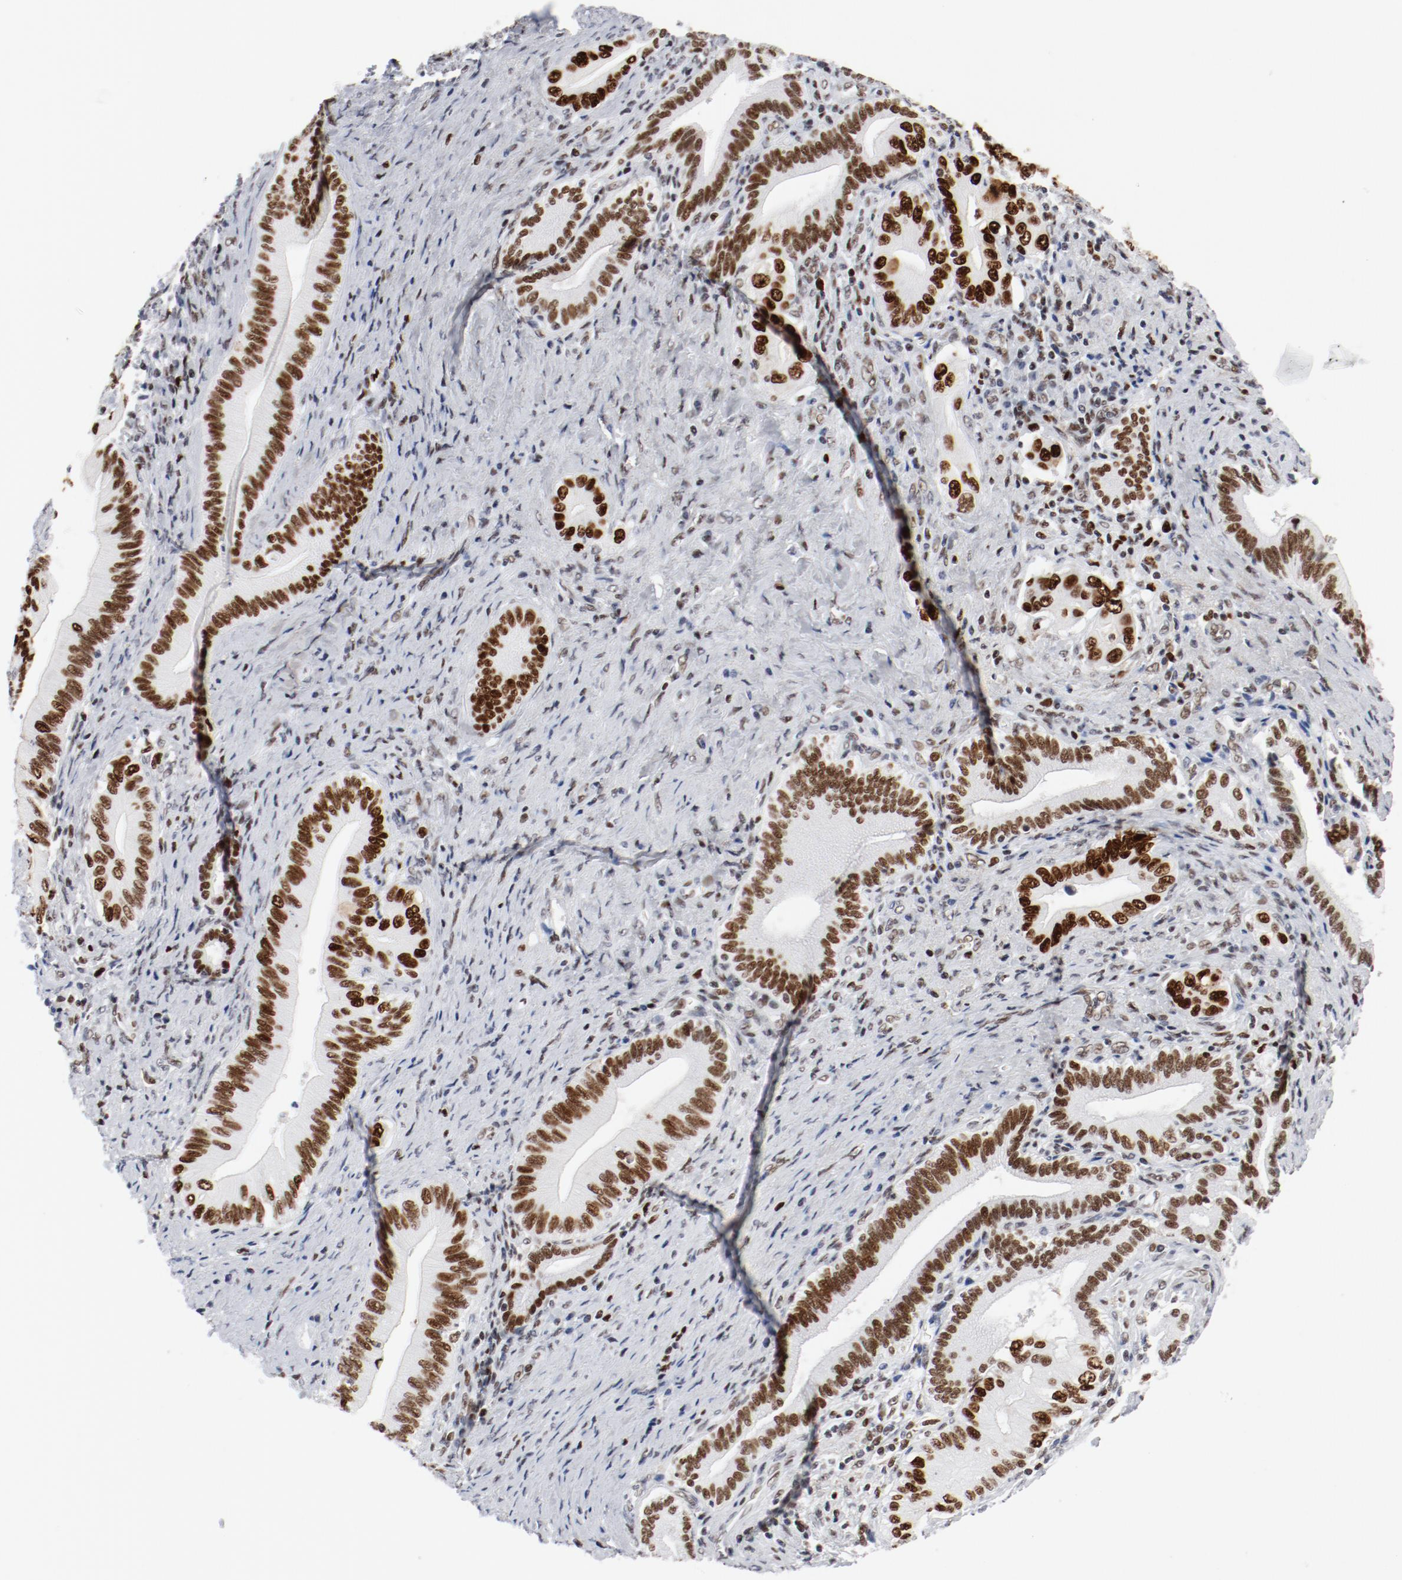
{"staining": {"intensity": "strong", "quantity": ">75%", "location": "nuclear"}, "tissue": "liver cancer", "cell_type": "Tumor cells", "image_type": "cancer", "snomed": [{"axis": "morphology", "description": "Cholangiocarcinoma"}, {"axis": "topography", "description": "Liver"}], "caption": "IHC of cholangiocarcinoma (liver) shows high levels of strong nuclear positivity in approximately >75% of tumor cells.", "gene": "POLD1", "patient": {"sex": "male", "age": 58}}